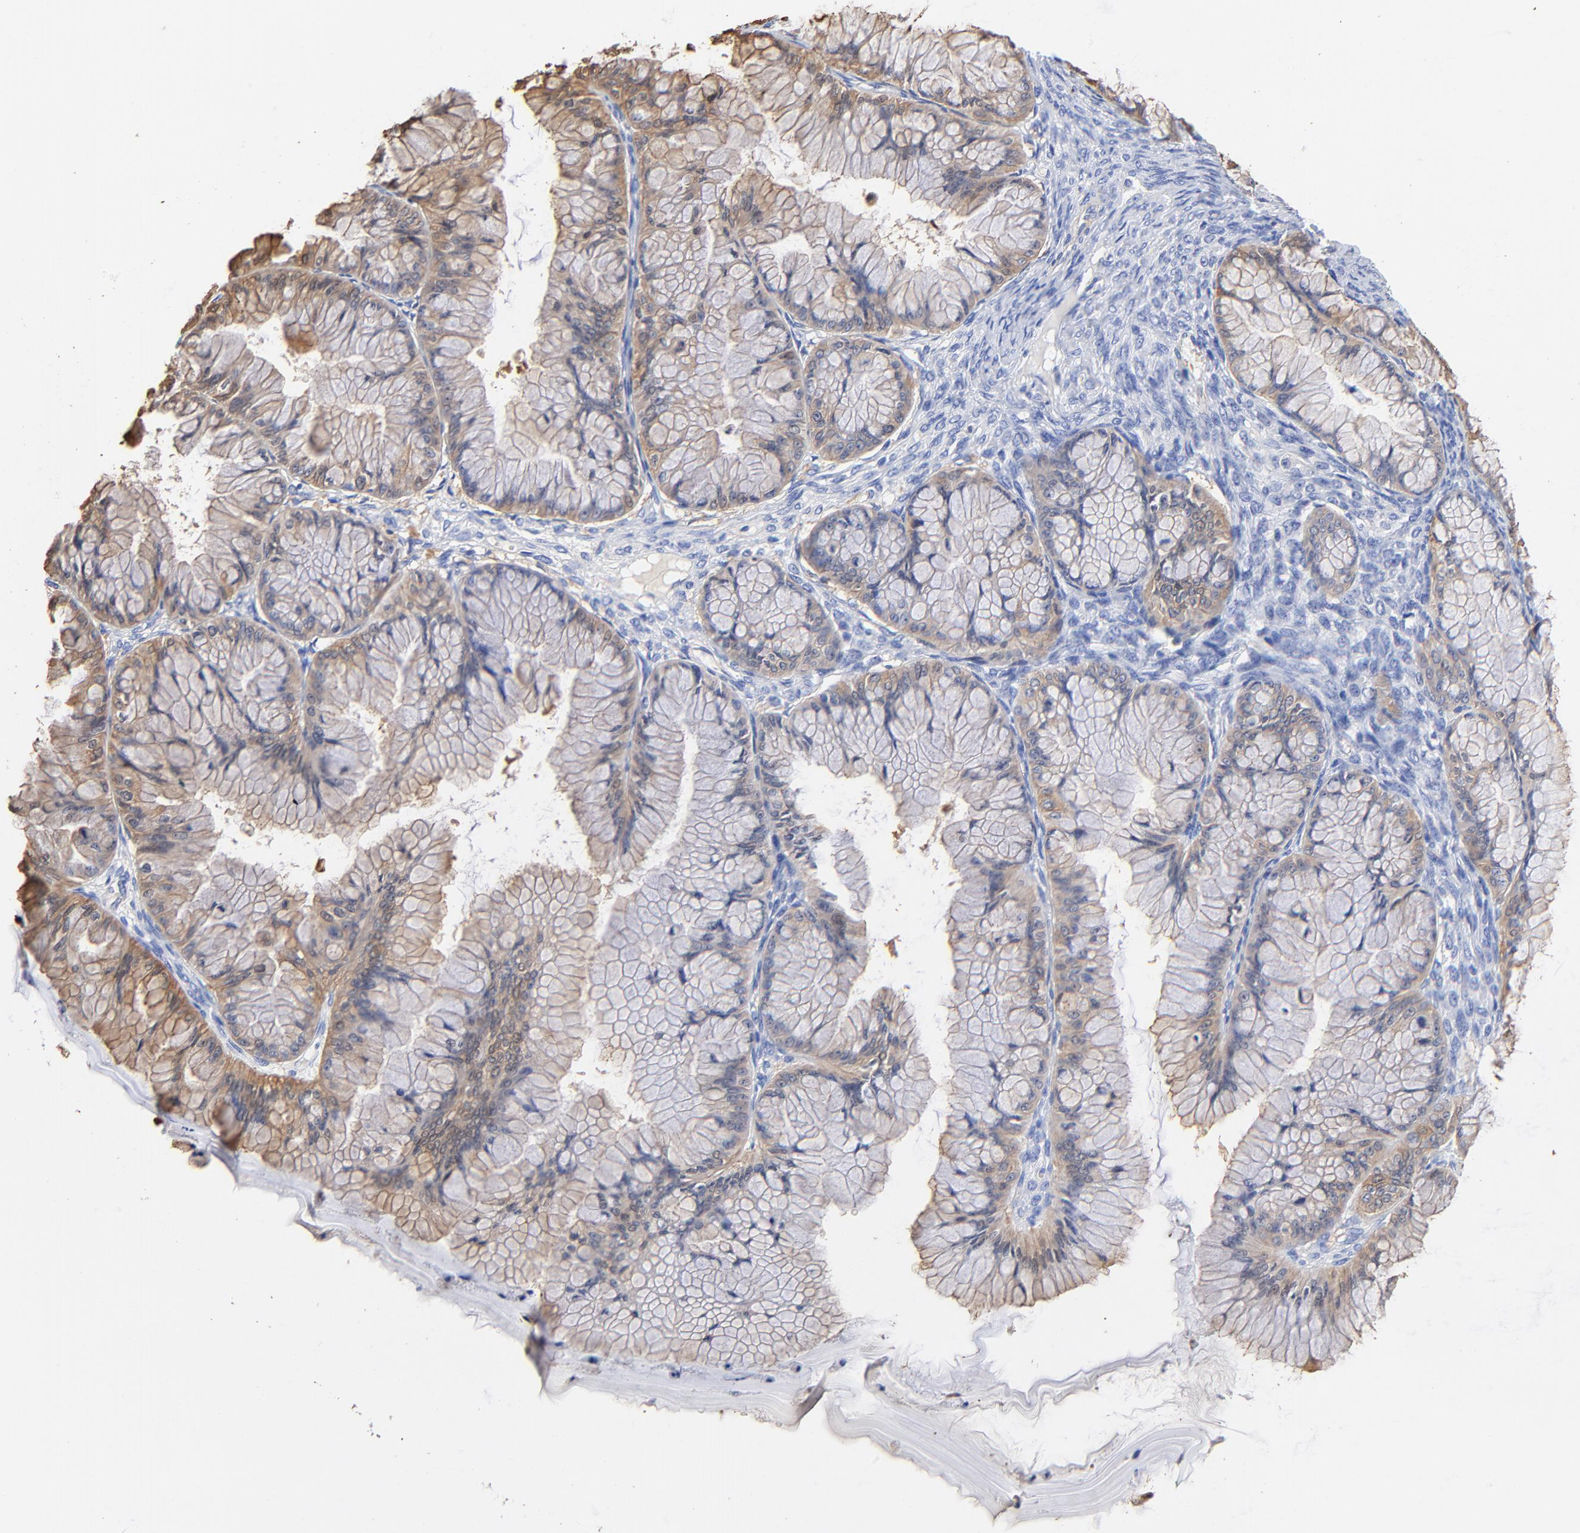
{"staining": {"intensity": "weak", "quantity": ">75%", "location": "cytoplasmic/membranous"}, "tissue": "ovarian cancer", "cell_type": "Tumor cells", "image_type": "cancer", "snomed": [{"axis": "morphology", "description": "Cystadenocarcinoma, mucinous, NOS"}, {"axis": "topography", "description": "Ovary"}], "caption": "DAB (3,3'-diaminobenzidine) immunohistochemical staining of human ovarian cancer shows weak cytoplasmic/membranous protein expression in approximately >75% of tumor cells.", "gene": "TAGLN2", "patient": {"sex": "female", "age": 63}}